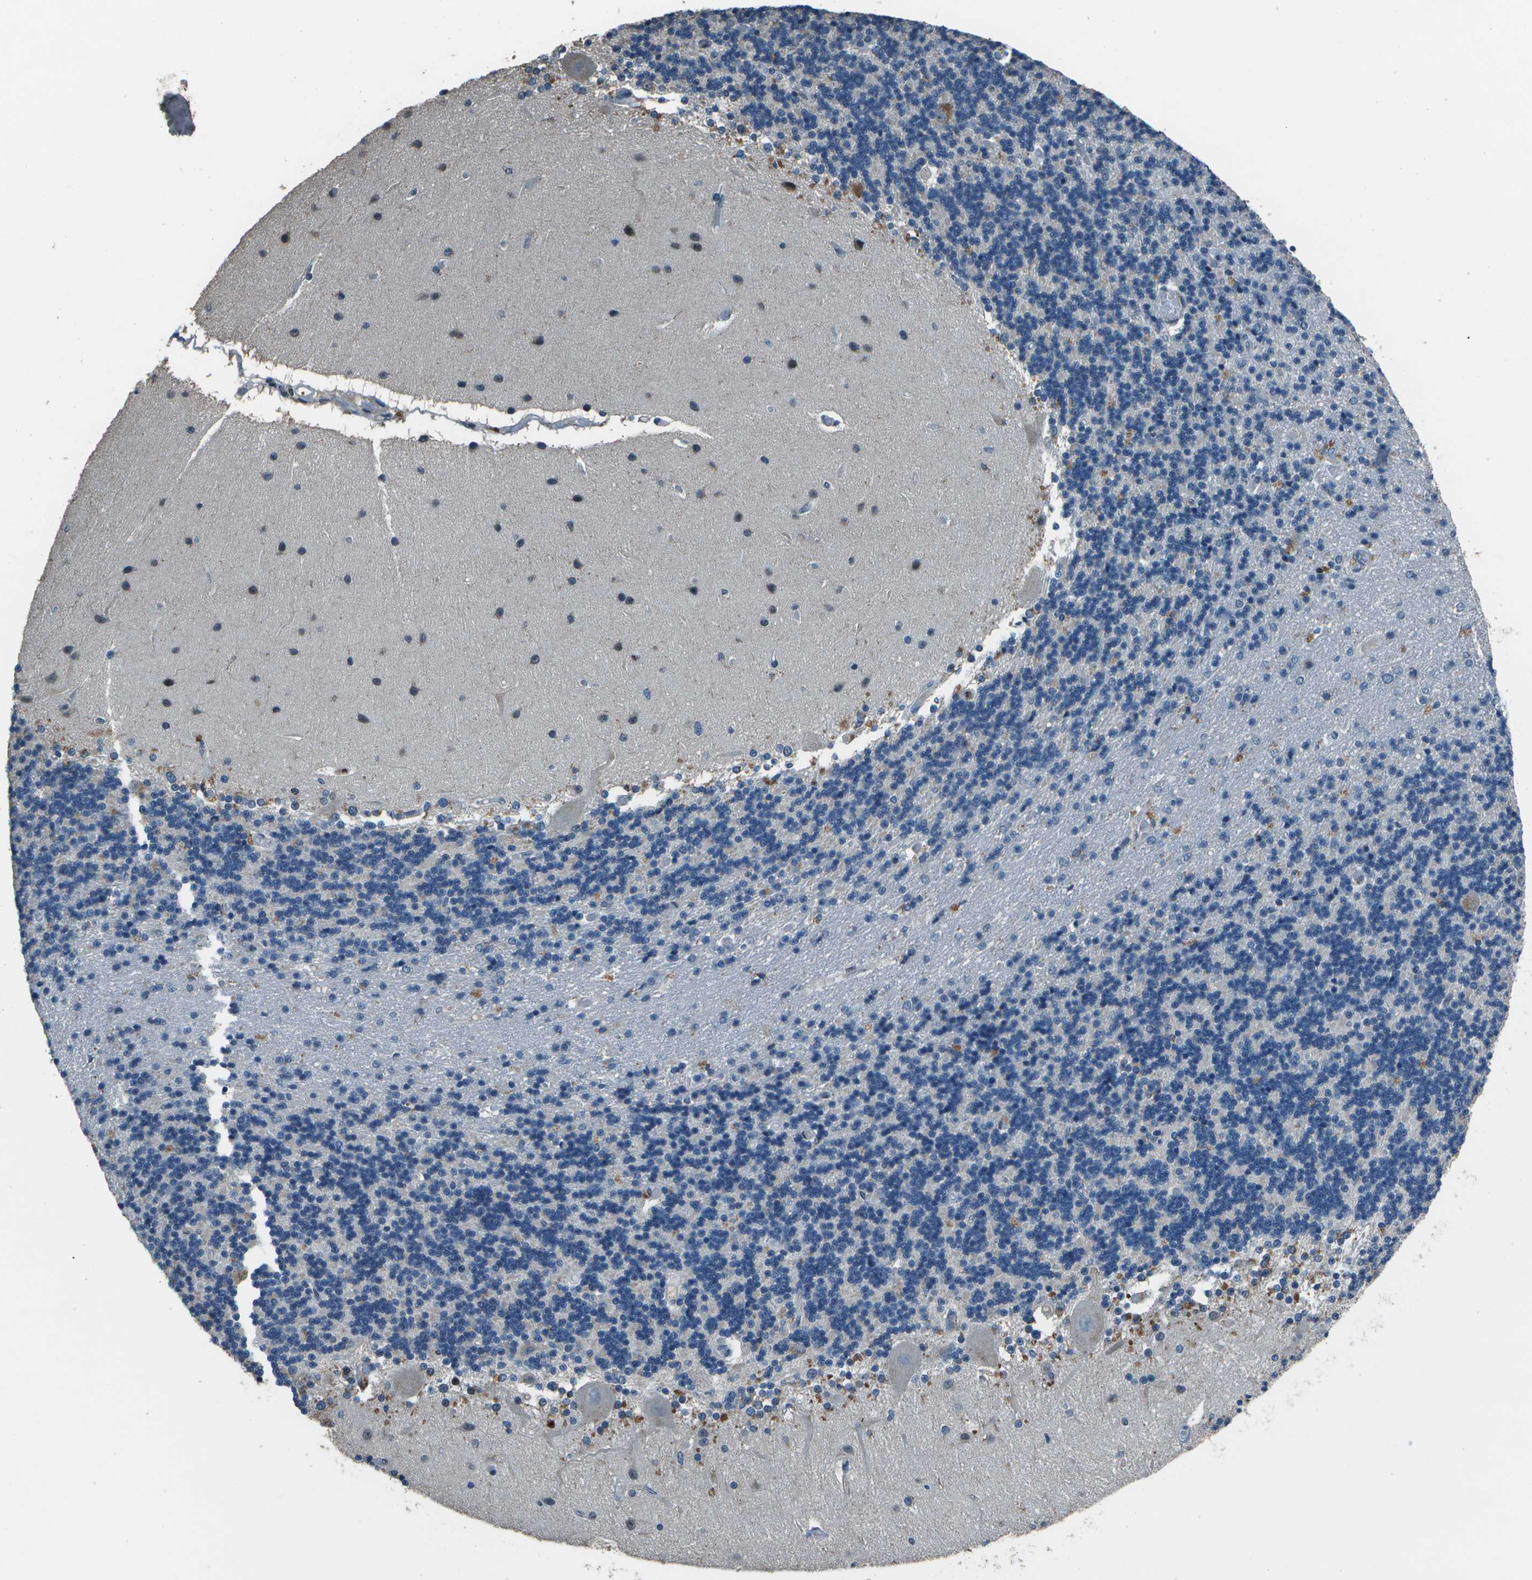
{"staining": {"intensity": "negative", "quantity": "none", "location": "none"}, "tissue": "cerebellum", "cell_type": "Cells in granular layer", "image_type": "normal", "snomed": [{"axis": "morphology", "description": "Normal tissue, NOS"}, {"axis": "topography", "description": "Cerebellum"}], "caption": "High power microscopy photomicrograph of an immunohistochemistry photomicrograph of unremarkable cerebellum, revealing no significant positivity in cells in granular layer. (DAB (3,3'-diaminobenzidine) immunohistochemistry visualized using brightfield microscopy, high magnification).", "gene": "PDLIM1", "patient": {"sex": "female", "age": 54}}